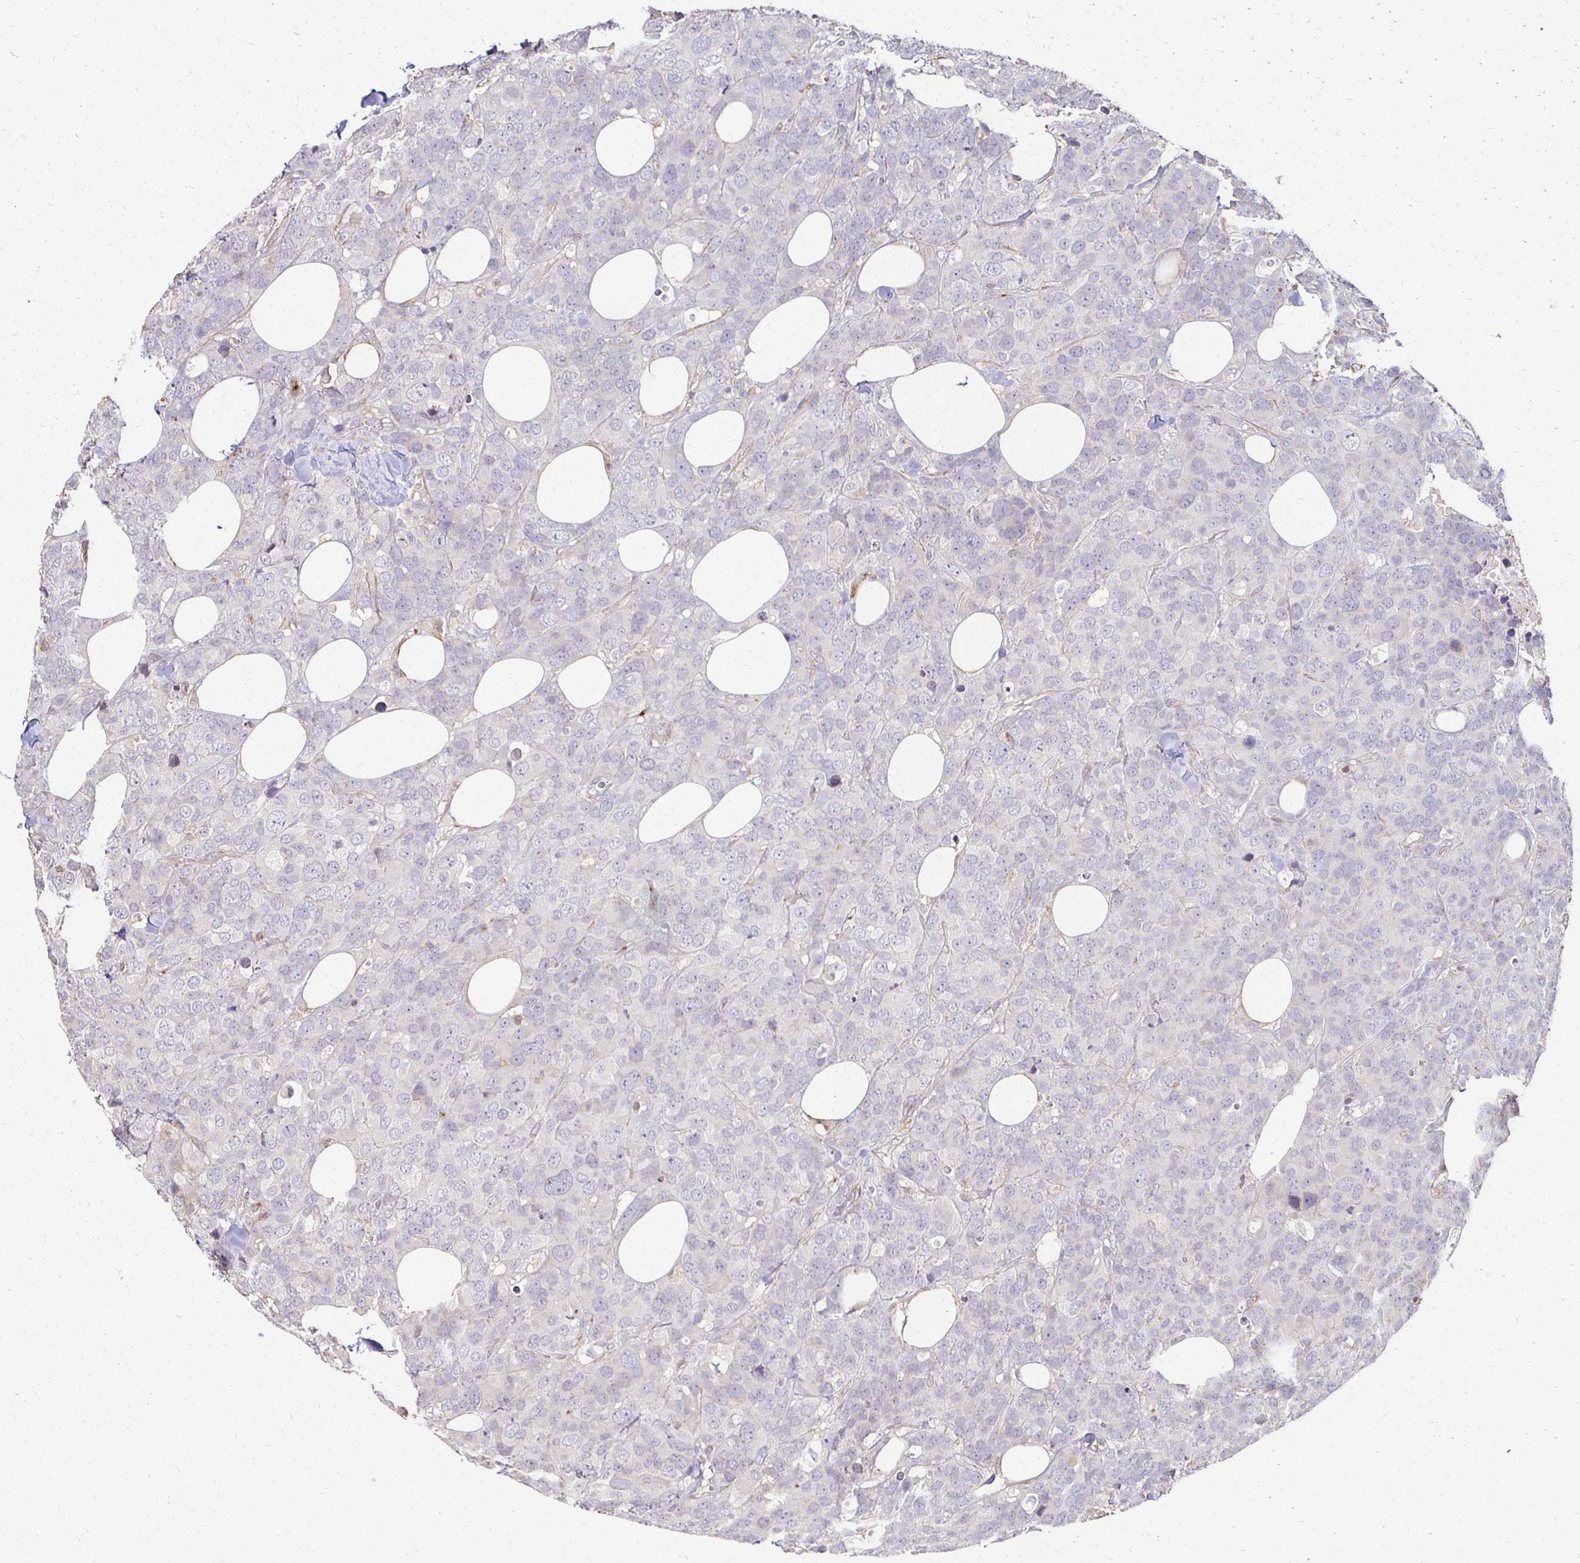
{"staining": {"intensity": "negative", "quantity": "none", "location": "none"}, "tissue": "breast cancer", "cell_type": "Tumor cells", "image_type": "cancer", "snomed": [{"axis": "morphology", "description": "Lobular carcinoma"}, {"axis": "topography", "description": "Breast"}], "caption": "The immunohistochemistry histopathology image has no significant staining in tumor cells of breast cancer tissue.", "gene": "C1QTNF7", "patient": {"sex": "female", "age": 59}}